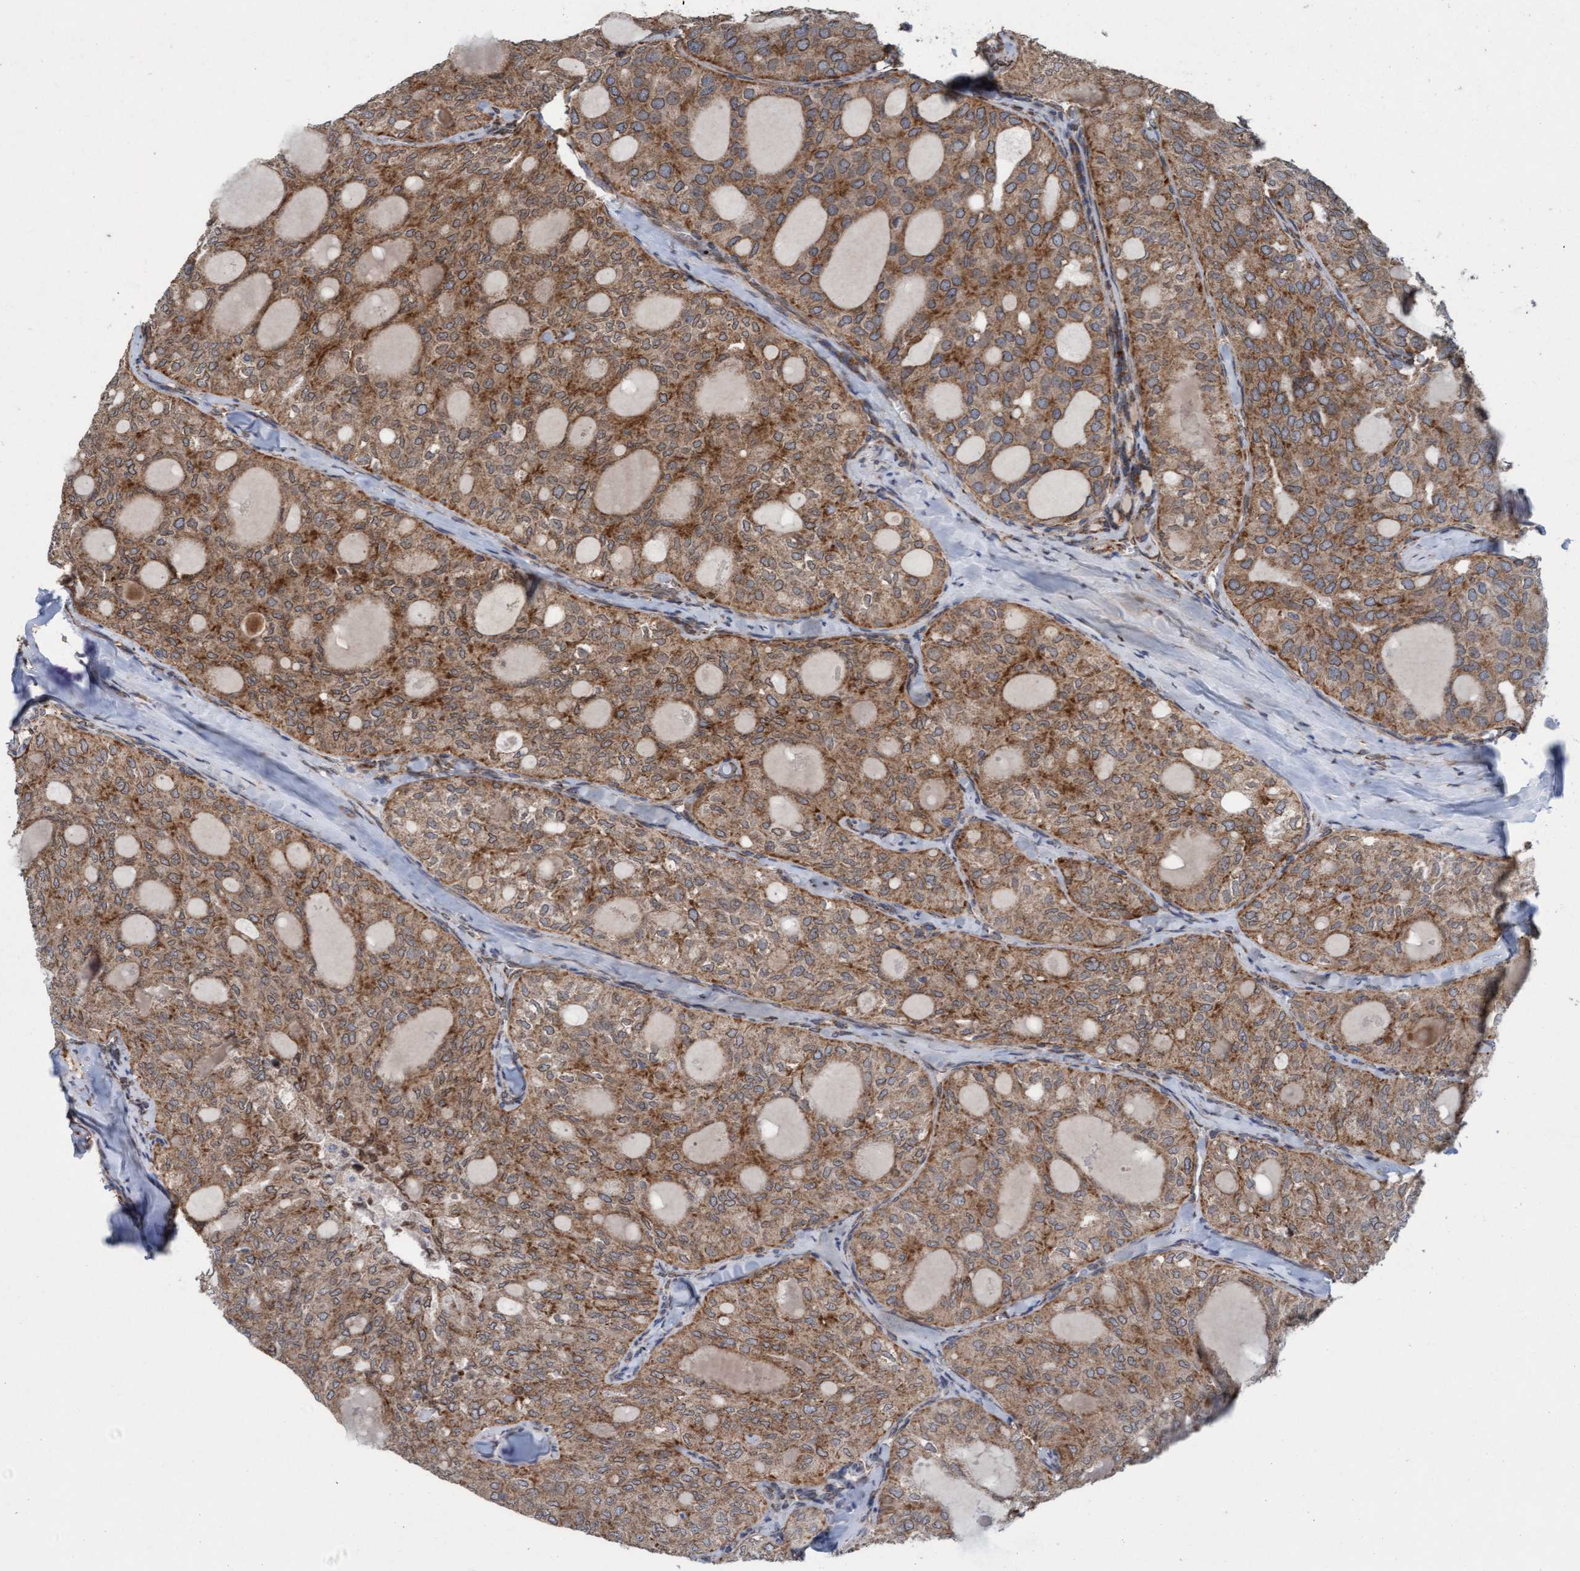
{"staining": {"intensity": "moderate", "quantity": ">75%", "location": "cytoplasmic/membranous"}, "tissue": "thyroid cancer", "cell_type": "Tumor cells", "image_type": "cancer", "snomed": [{"axis": "morphology", "description": "Follicular adenoma carcinoma, NOS"}, {"axis": "topography", "description": "Thyroid gland"}], "caption": "A brown stain highlights moderate cytoplasmic/membranous staining of a protein in human follicular adenoma carcinoma (thyroid) tumor cells.", "gene": "MRPS23", "patient": {"sex": "male", "age": 75}}